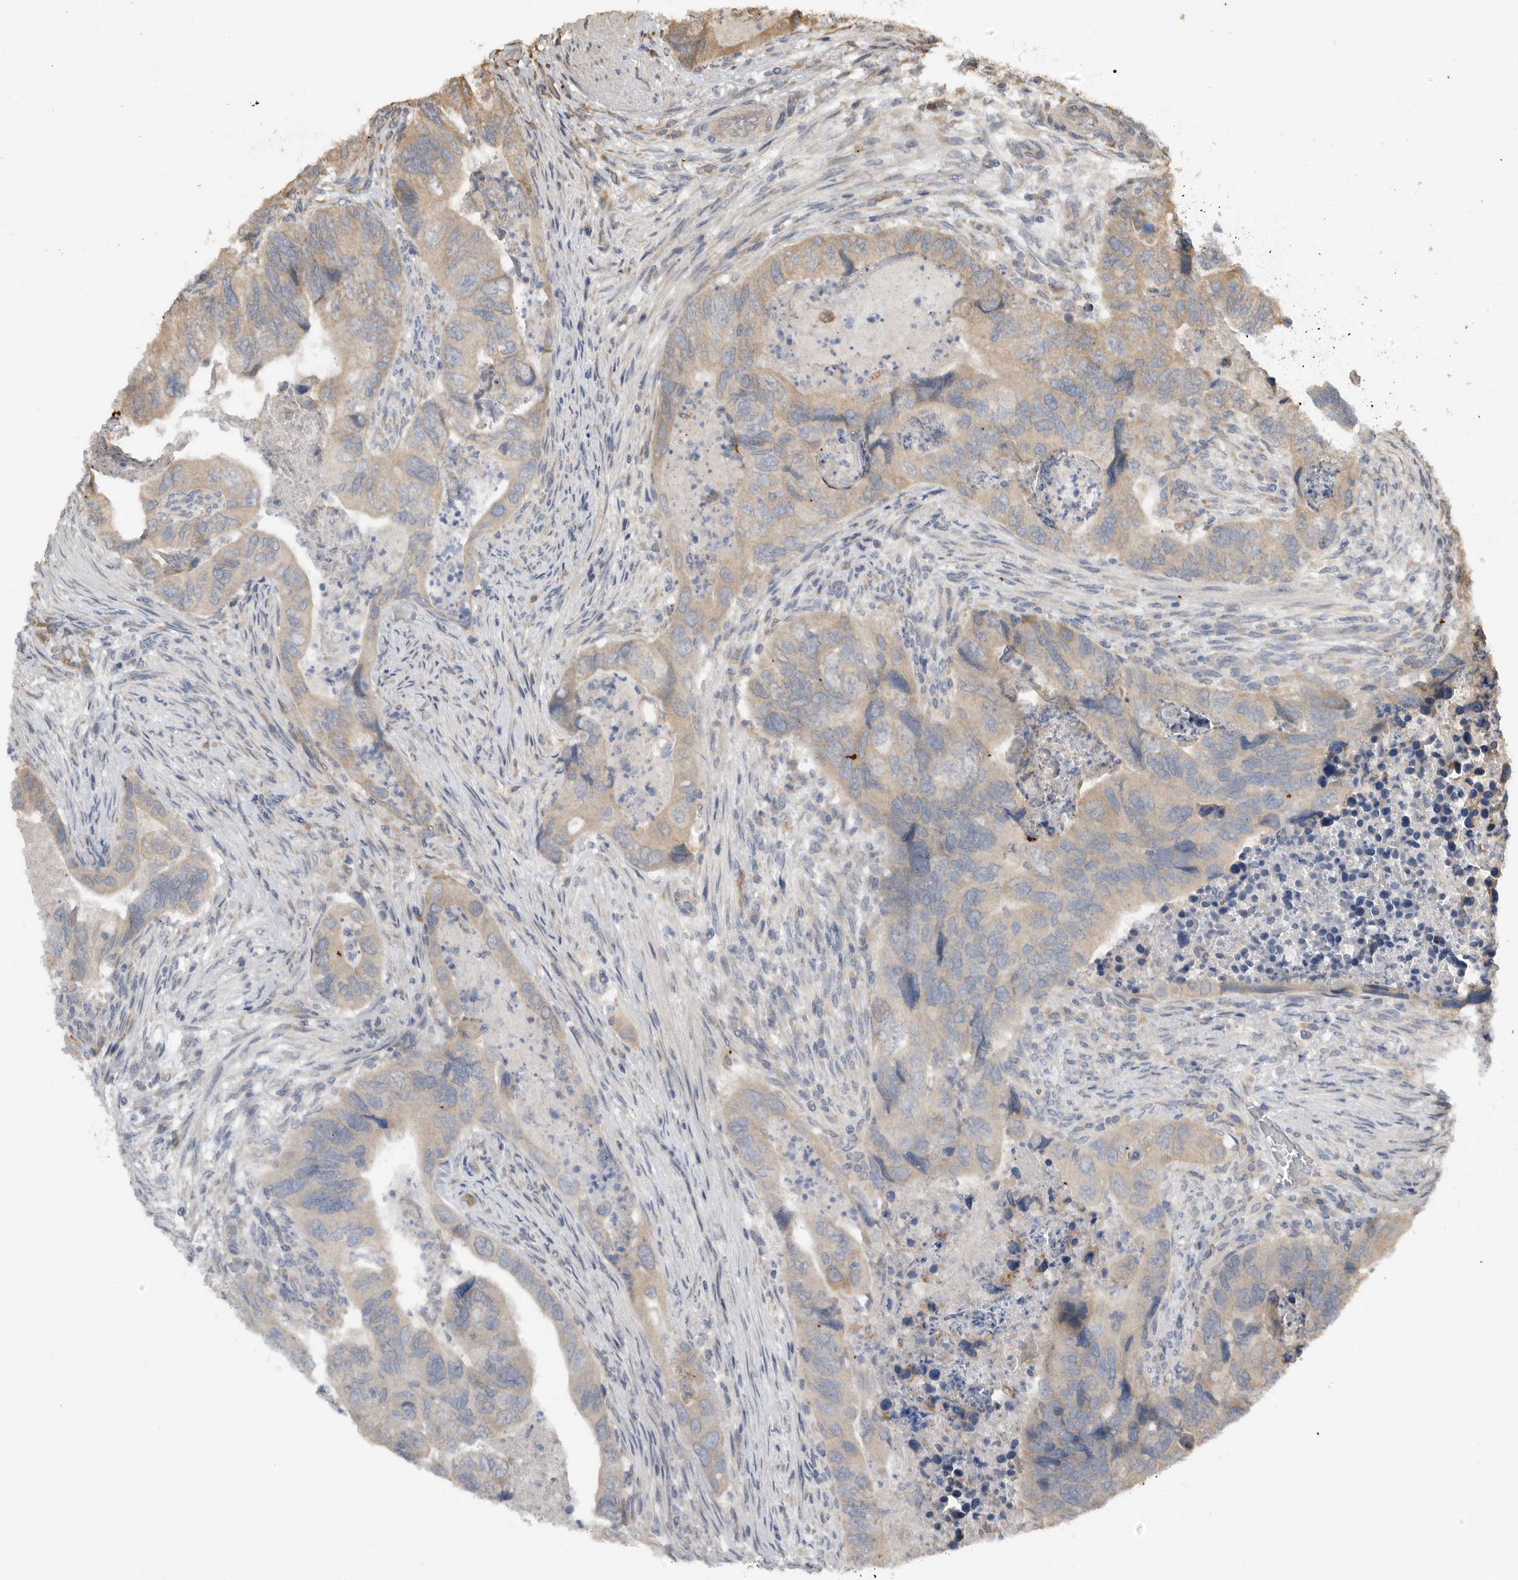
{"staining": {"intensity": "moderate", "quantity": "25%-75%", "location": "cytoplasmic/membranous"}, "tissue": "colorectal cancer", "cell_type": "Tumor cells", "image_type": "cancer", "snomed": [{"axis": "morphology", "description": "Adenocarcinoma, NOS"}, {"axis": "topography", "description": "Rectum"}], "caption": "Protein expression analysis of human adenocarcinoma (colorectal) reveals moderate cytoplasmic/membranous positivity in about 25%-75% of tumor cells.", "gene": "AASDHPPT", "patient": {"sex": "male", "age": 63}}